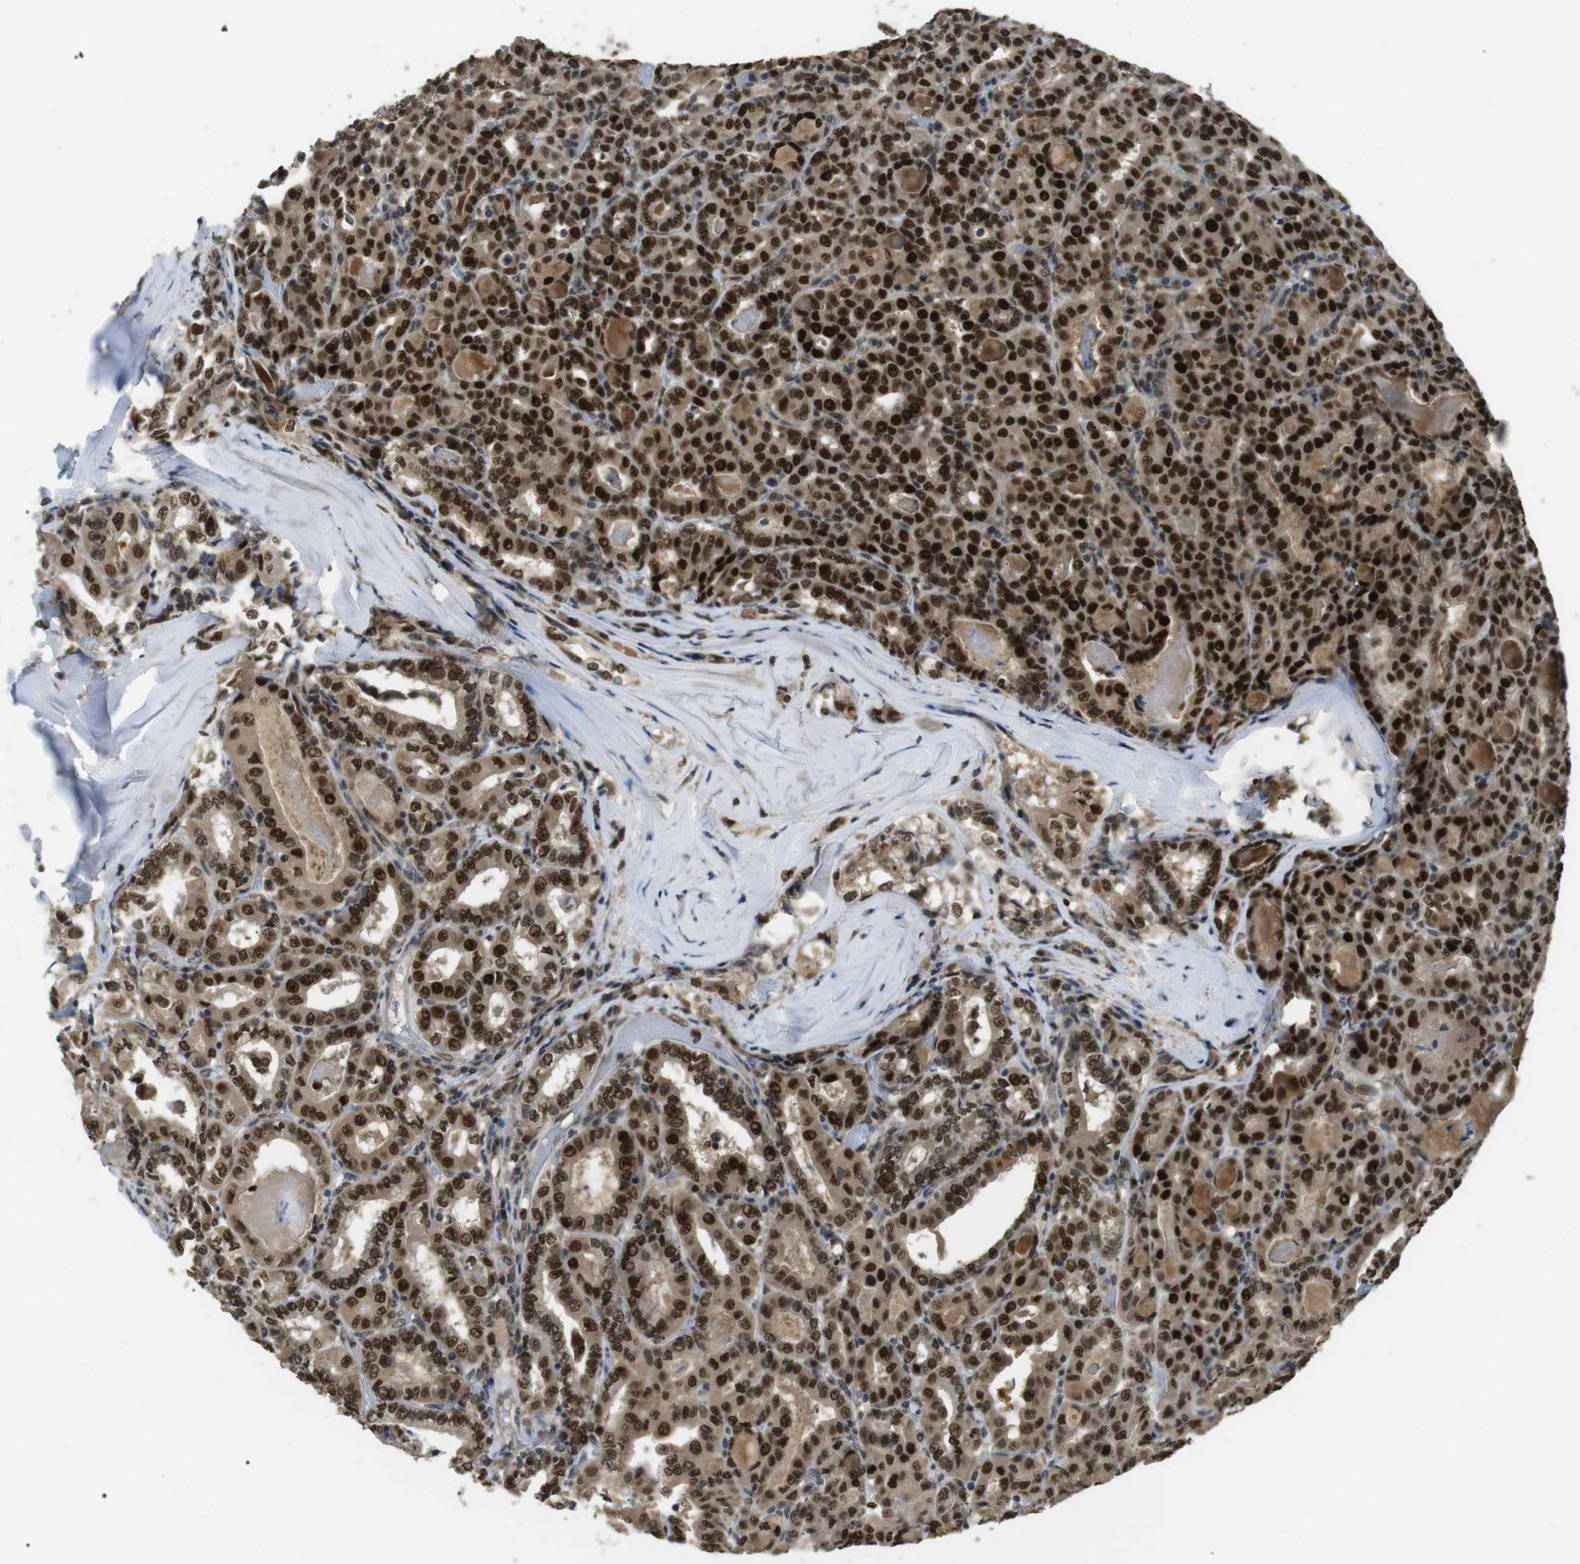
{"staining": {"intensity": "strong", "quantity": ">75%", "location": "nuclear"}, "tissue": "thyroid cancer", "cell_type": "Tumor cells", "image_type": "cancer", "snomed": [{"axis": "morphology", "description": "Papillary adenocarcinoma, NOS"}, {"axis": "topography", "description": "Thyroid gland"}], "caption": "This is an image of IHC staining of thyroid cancer (papillary adenocarcinoma), which shows strong expression in the nuclear of tumor cells.", "gene": "ORAI3", "patient": {"sex": "female", "age": 42}}